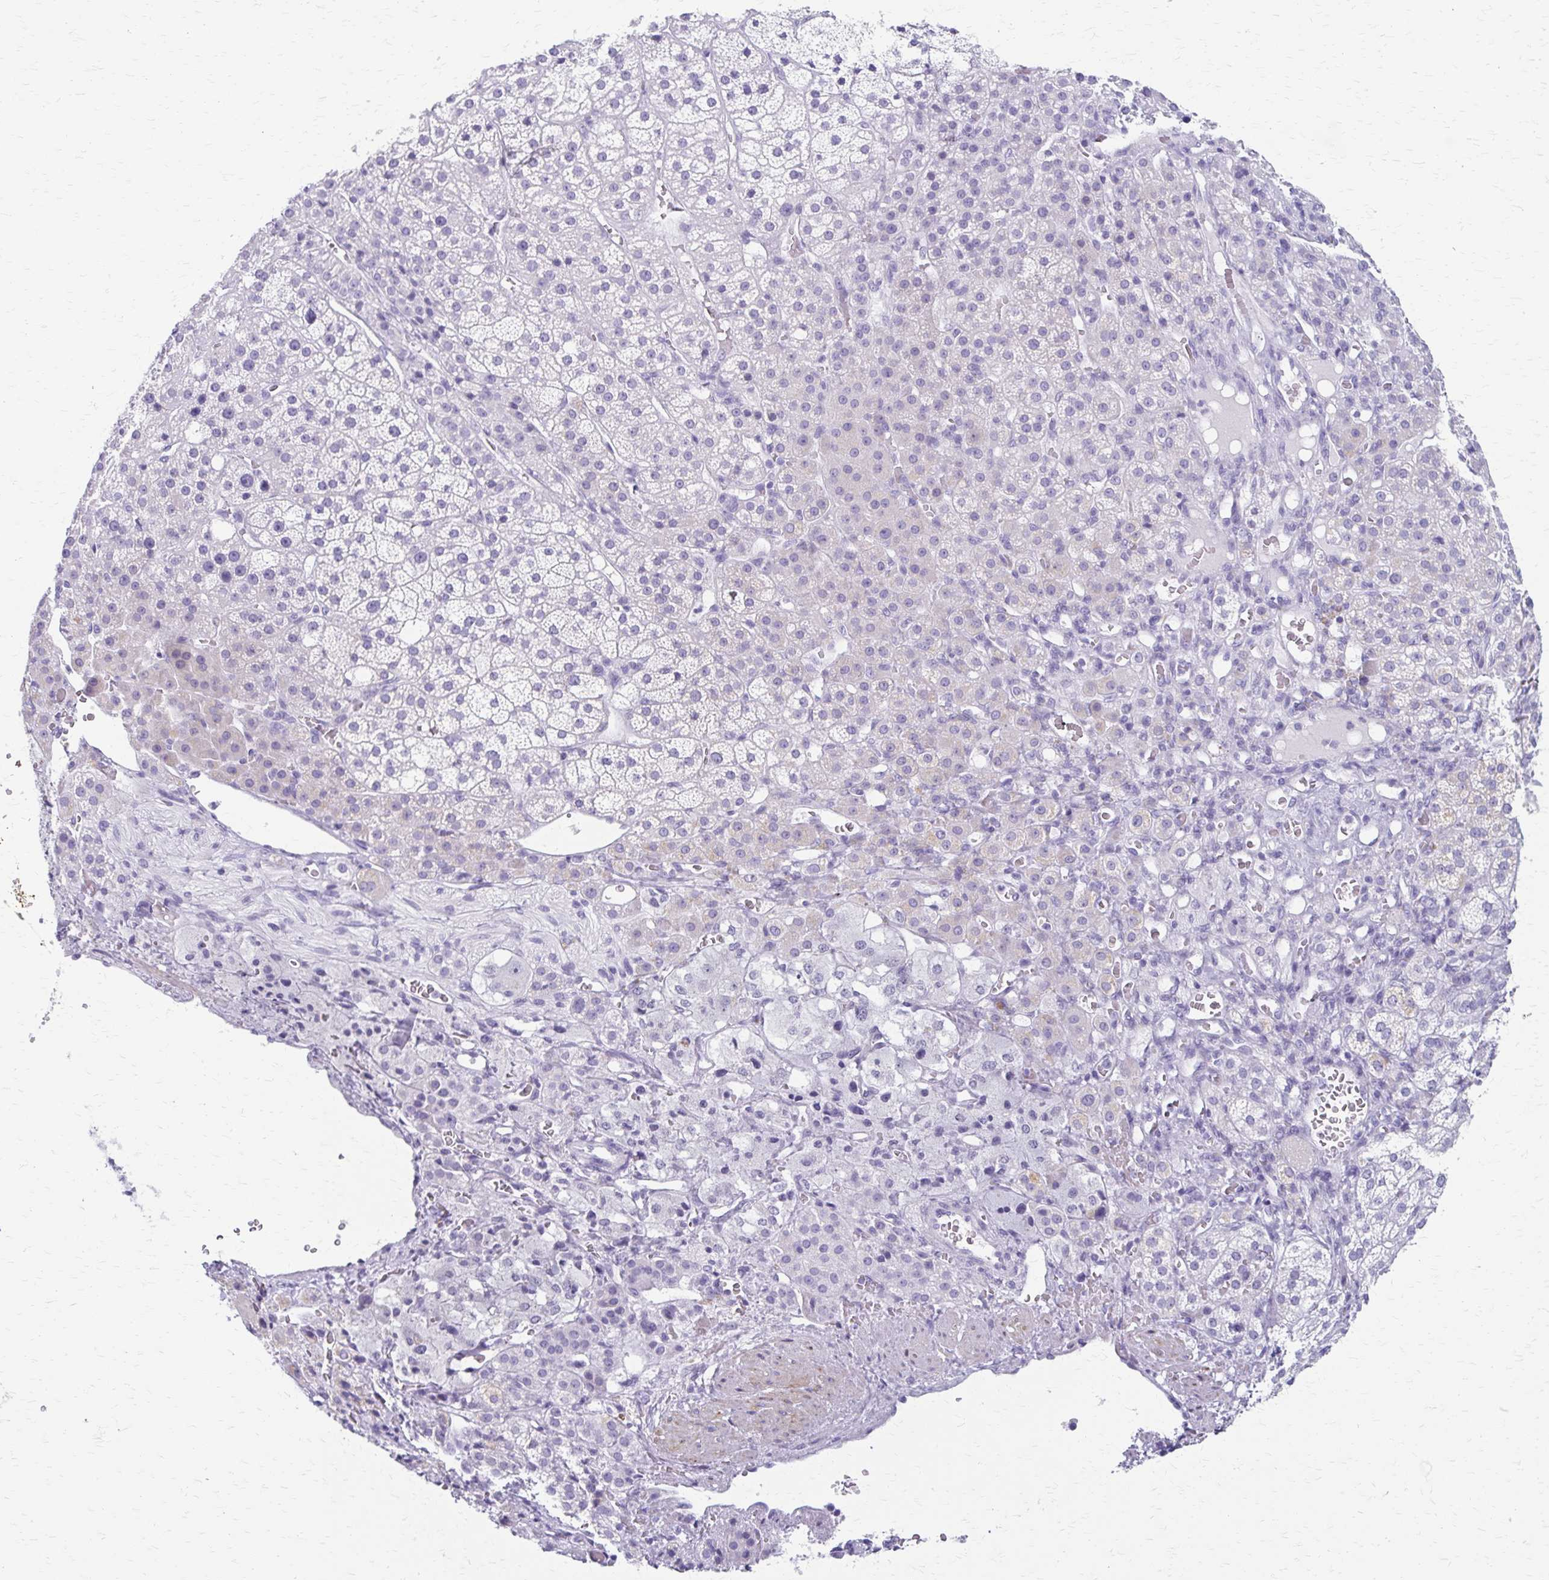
{"staining": {"intensity": "negative", "quantity": "none", "location": "none"}, "tissue": "adrenal gland", "cell_type": "Glandular cells", "image_type": "normal", "snomed": [{"axis": "morphology", "description": "Normal tissue, NOS"}, {"axis": "topography", "description": "Adrenal gland"}], "caption": "Immunohistochemical staining of benign human adrenal gland reveals no significant positivity in glandular cells. (Stains: DAB IHC with hematoxylin counter stain, Microscopy: brightfield microscopy at high magnification).", "gene": "ZSCAN5B", "patient": {"sex": "female", "age": 60}}